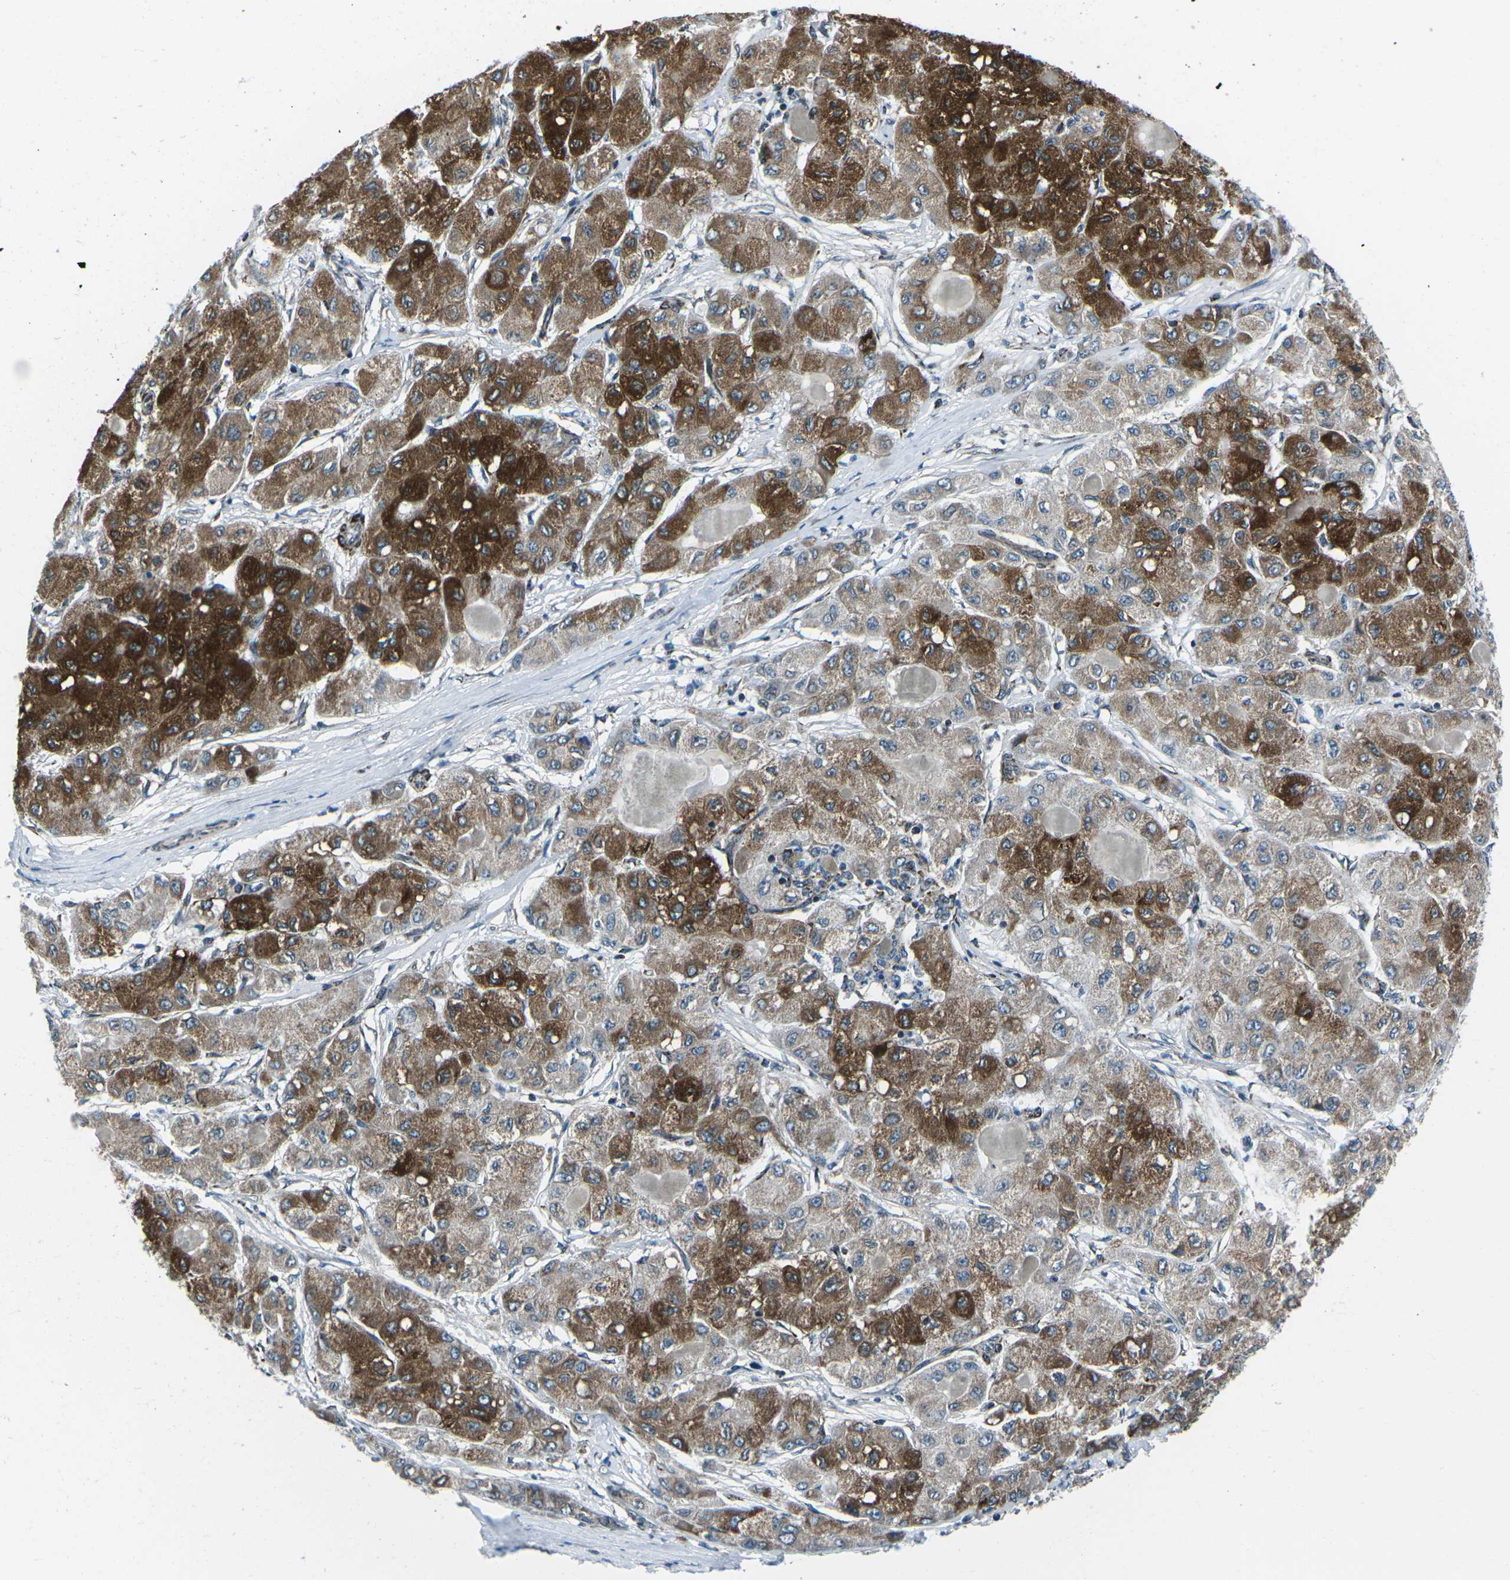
{"staining": {"intensity": "moderate", "quantity": ">75%", "location": "cytoplasmic/membranous"}, "tissue": "liver cancer", "cell_type": "Tumor cells", "image_type": "cancer", "snomed": [{"axis": "morphology", "description": "Carcinoma, Hepatocellular, NOS"}, {"axis": "topography", "description": "Liver"}], "caption": "Protein expression analysis of liver cancer shows moderate cytoplasmic/membranous positivity in about >75% of tumor cells.", "gene": "RFESD", "patient": {"sex": "male", "age": 80}}